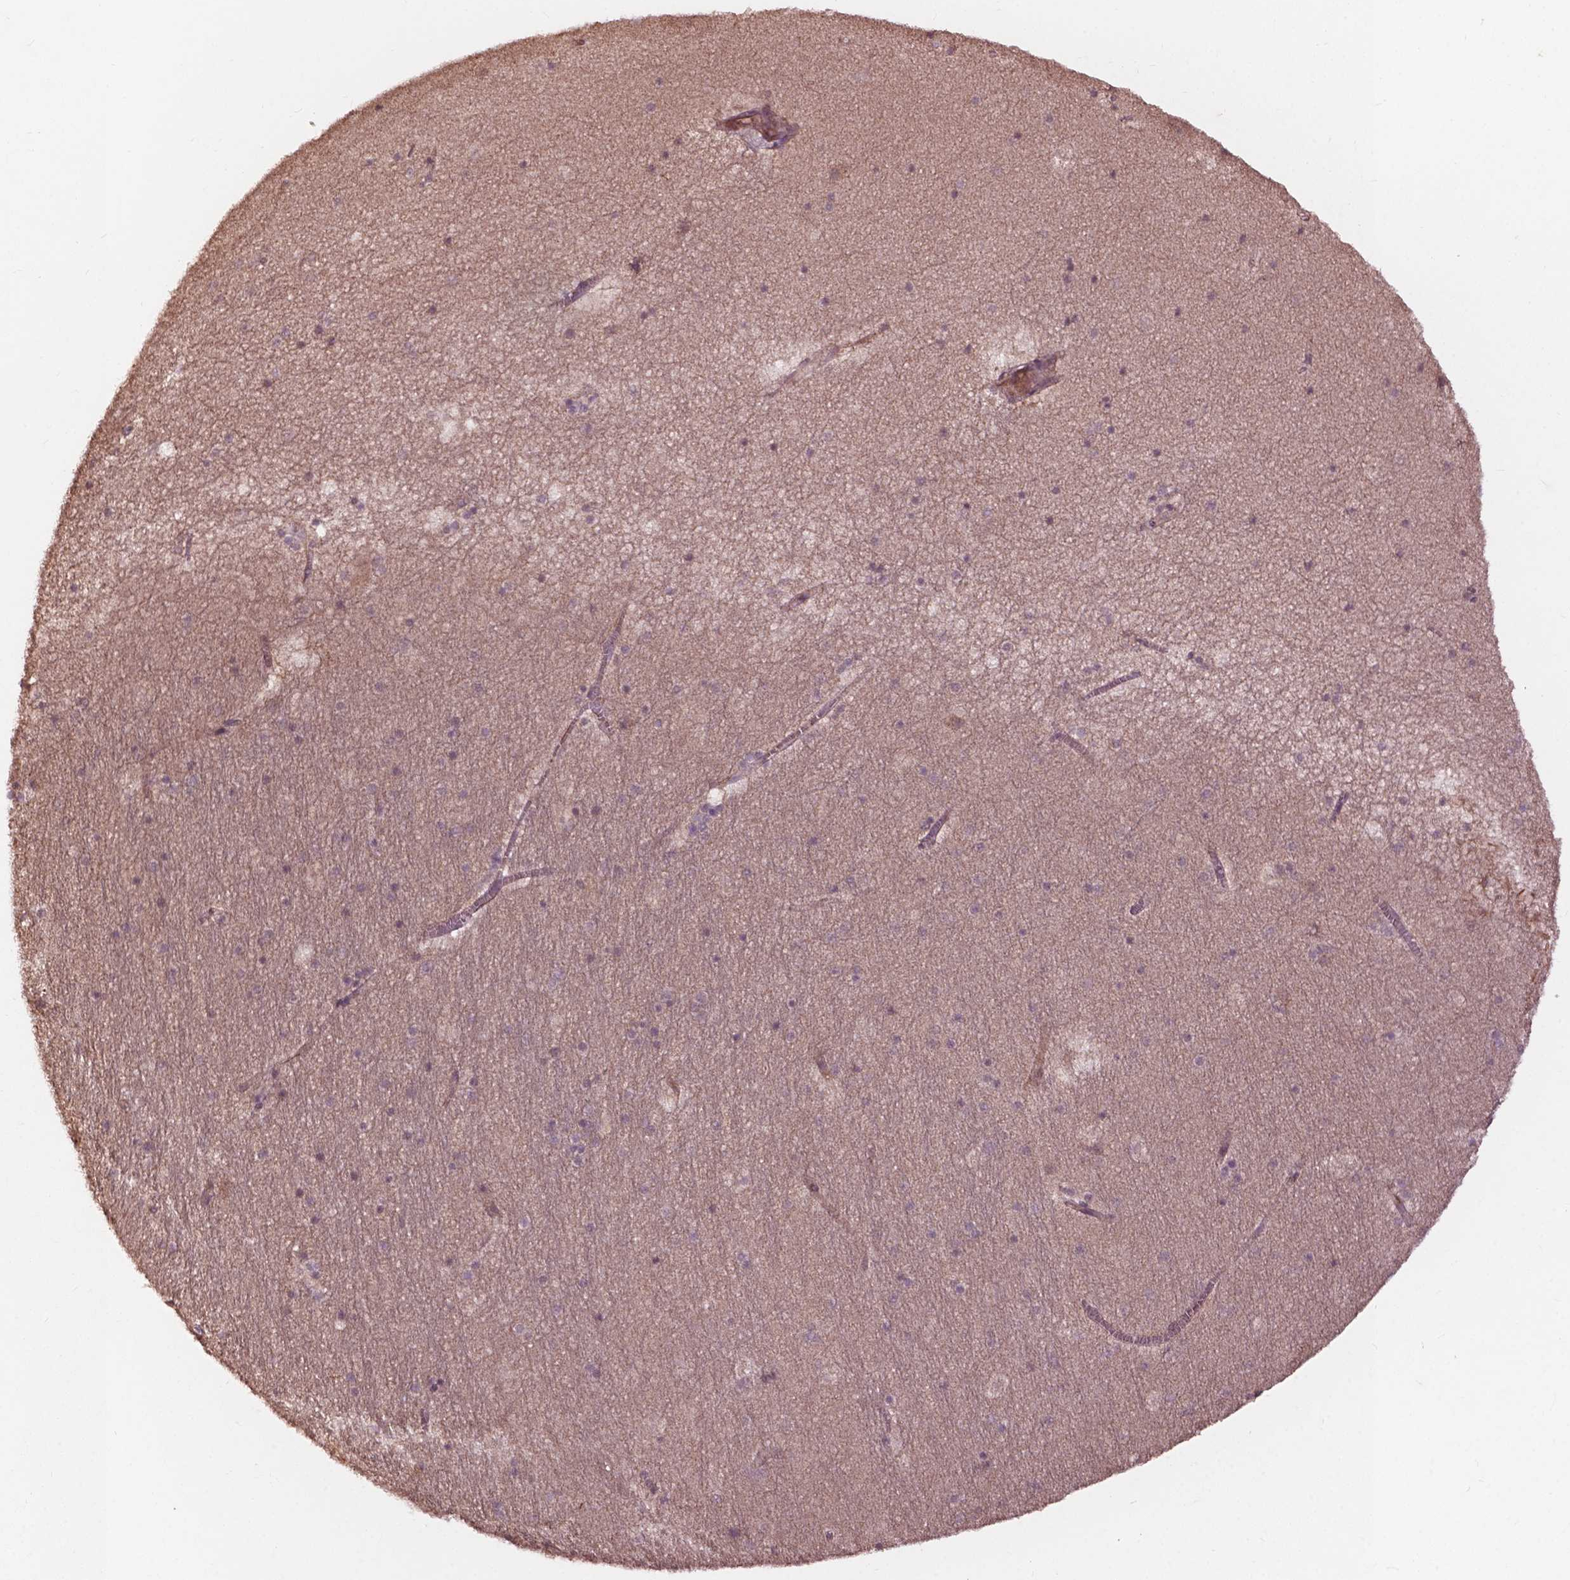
{"staining": {"intensity": "negative", "quantity": "none", "location": "none"}, "tissue": "hippocampus", "cell_type": "Glial cells", "image_type": "normal", "snomed": [{"axis": "morphology", "description": "Normal tissue, NOS"}, {"axis": "topography", "description": "Hippocampus"}], "caption": "Glial cells are negative for brown protein staining in benign hippocampus.", "gene": "CDC42BPA", "patient": {"sex": "male", "age": 45}}